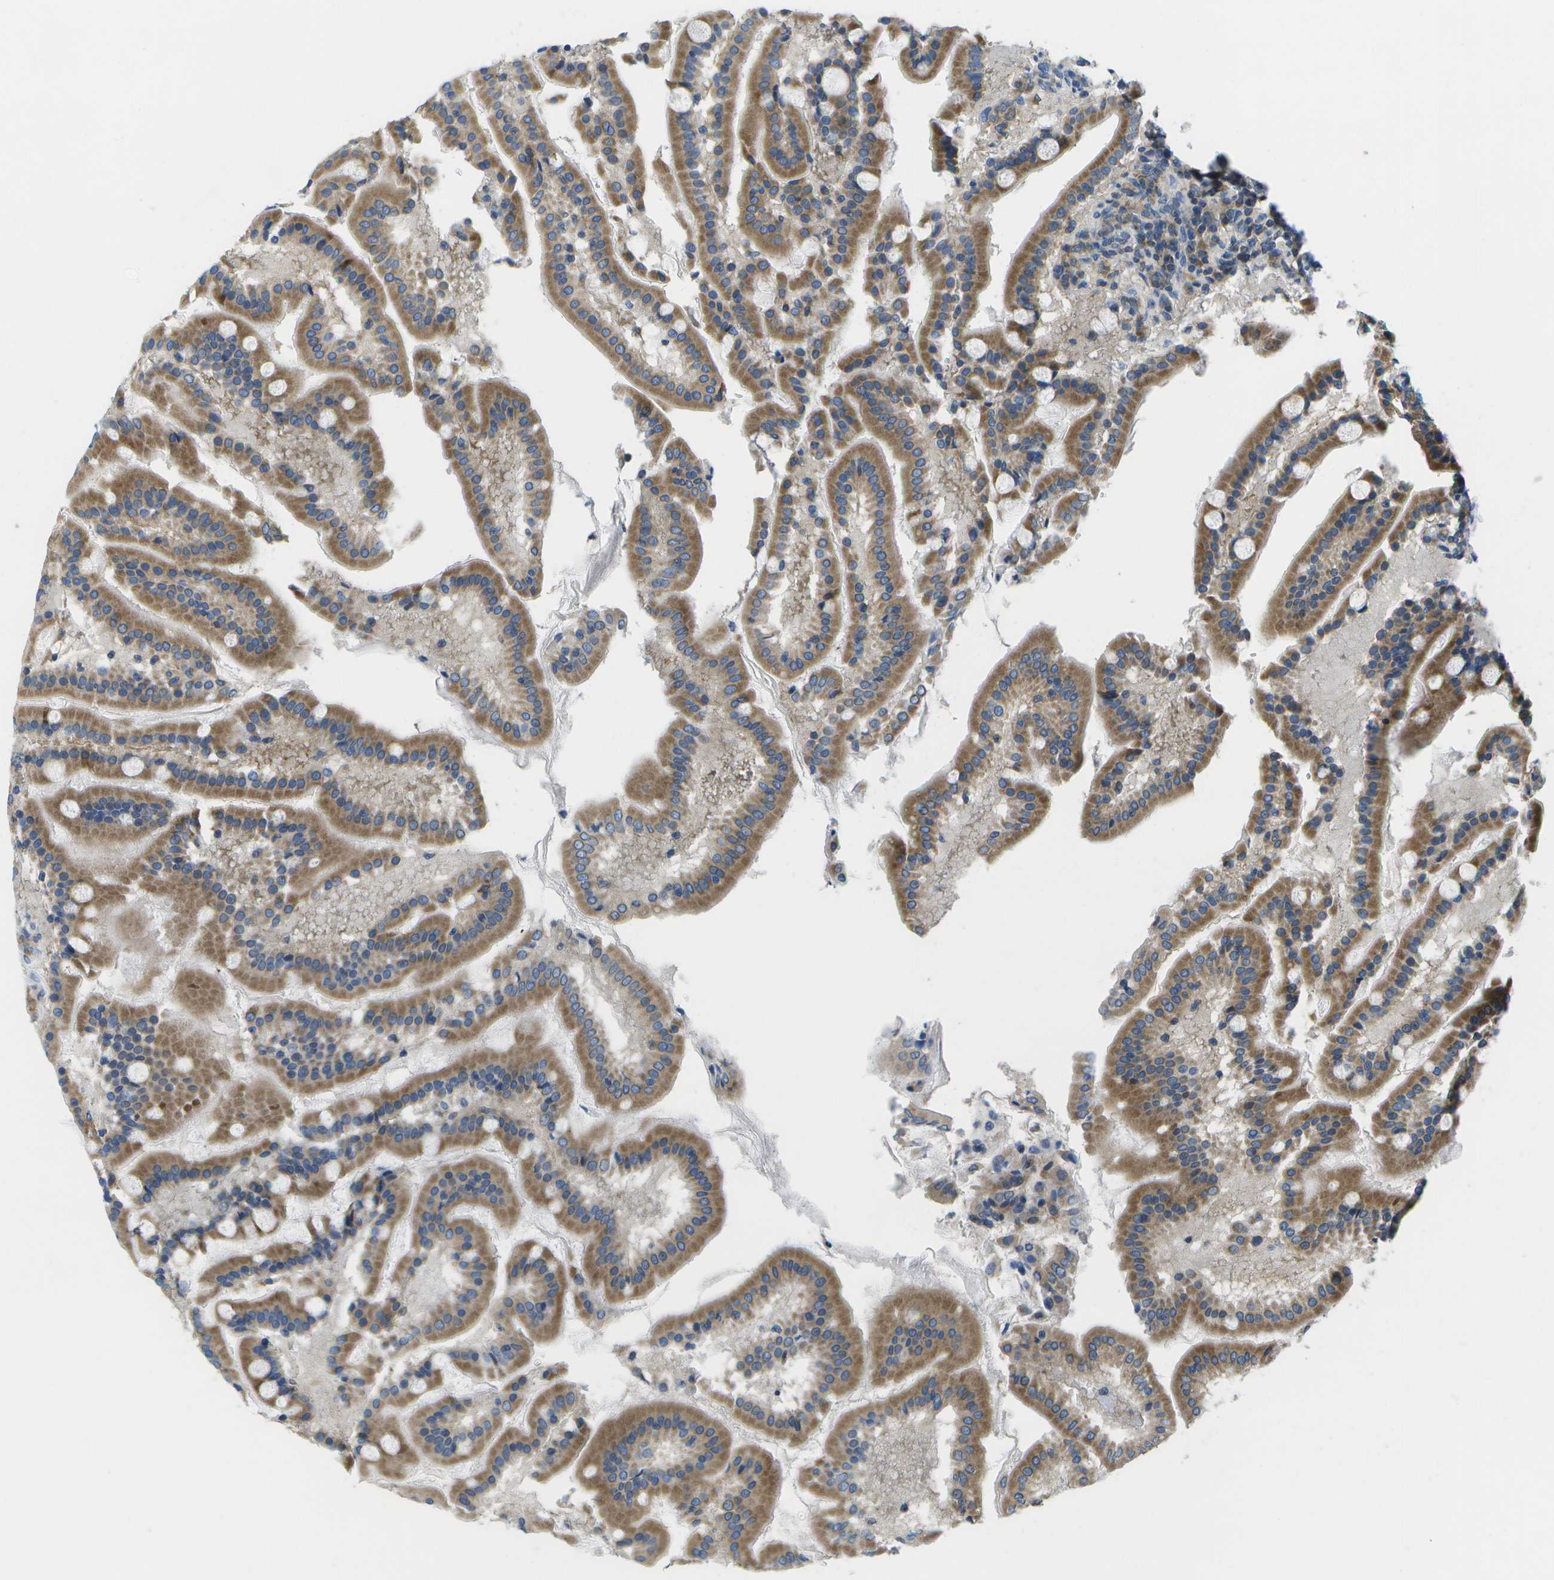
{"staining": {"intensity": "moderate", "quantity": ">75%", "location": "cytoplasmic/membranous"}, "tissue": "duodenum", "cell_type": "Glandular cells", "image_type": "normal", "snomed": [{"axis": "morphology", "description": "Normal tissue, NOS"}, {"axis": "topography", "description": "Duodenum"}], "caption": "Approximately >75% of glandular cells in benign duodenum show moderate cytoplasmic/membranous protein staining as visualized by brown immunohistochemical staining.", "gene": "GDF5", "patient": {"sex": "male", "age": 50}}